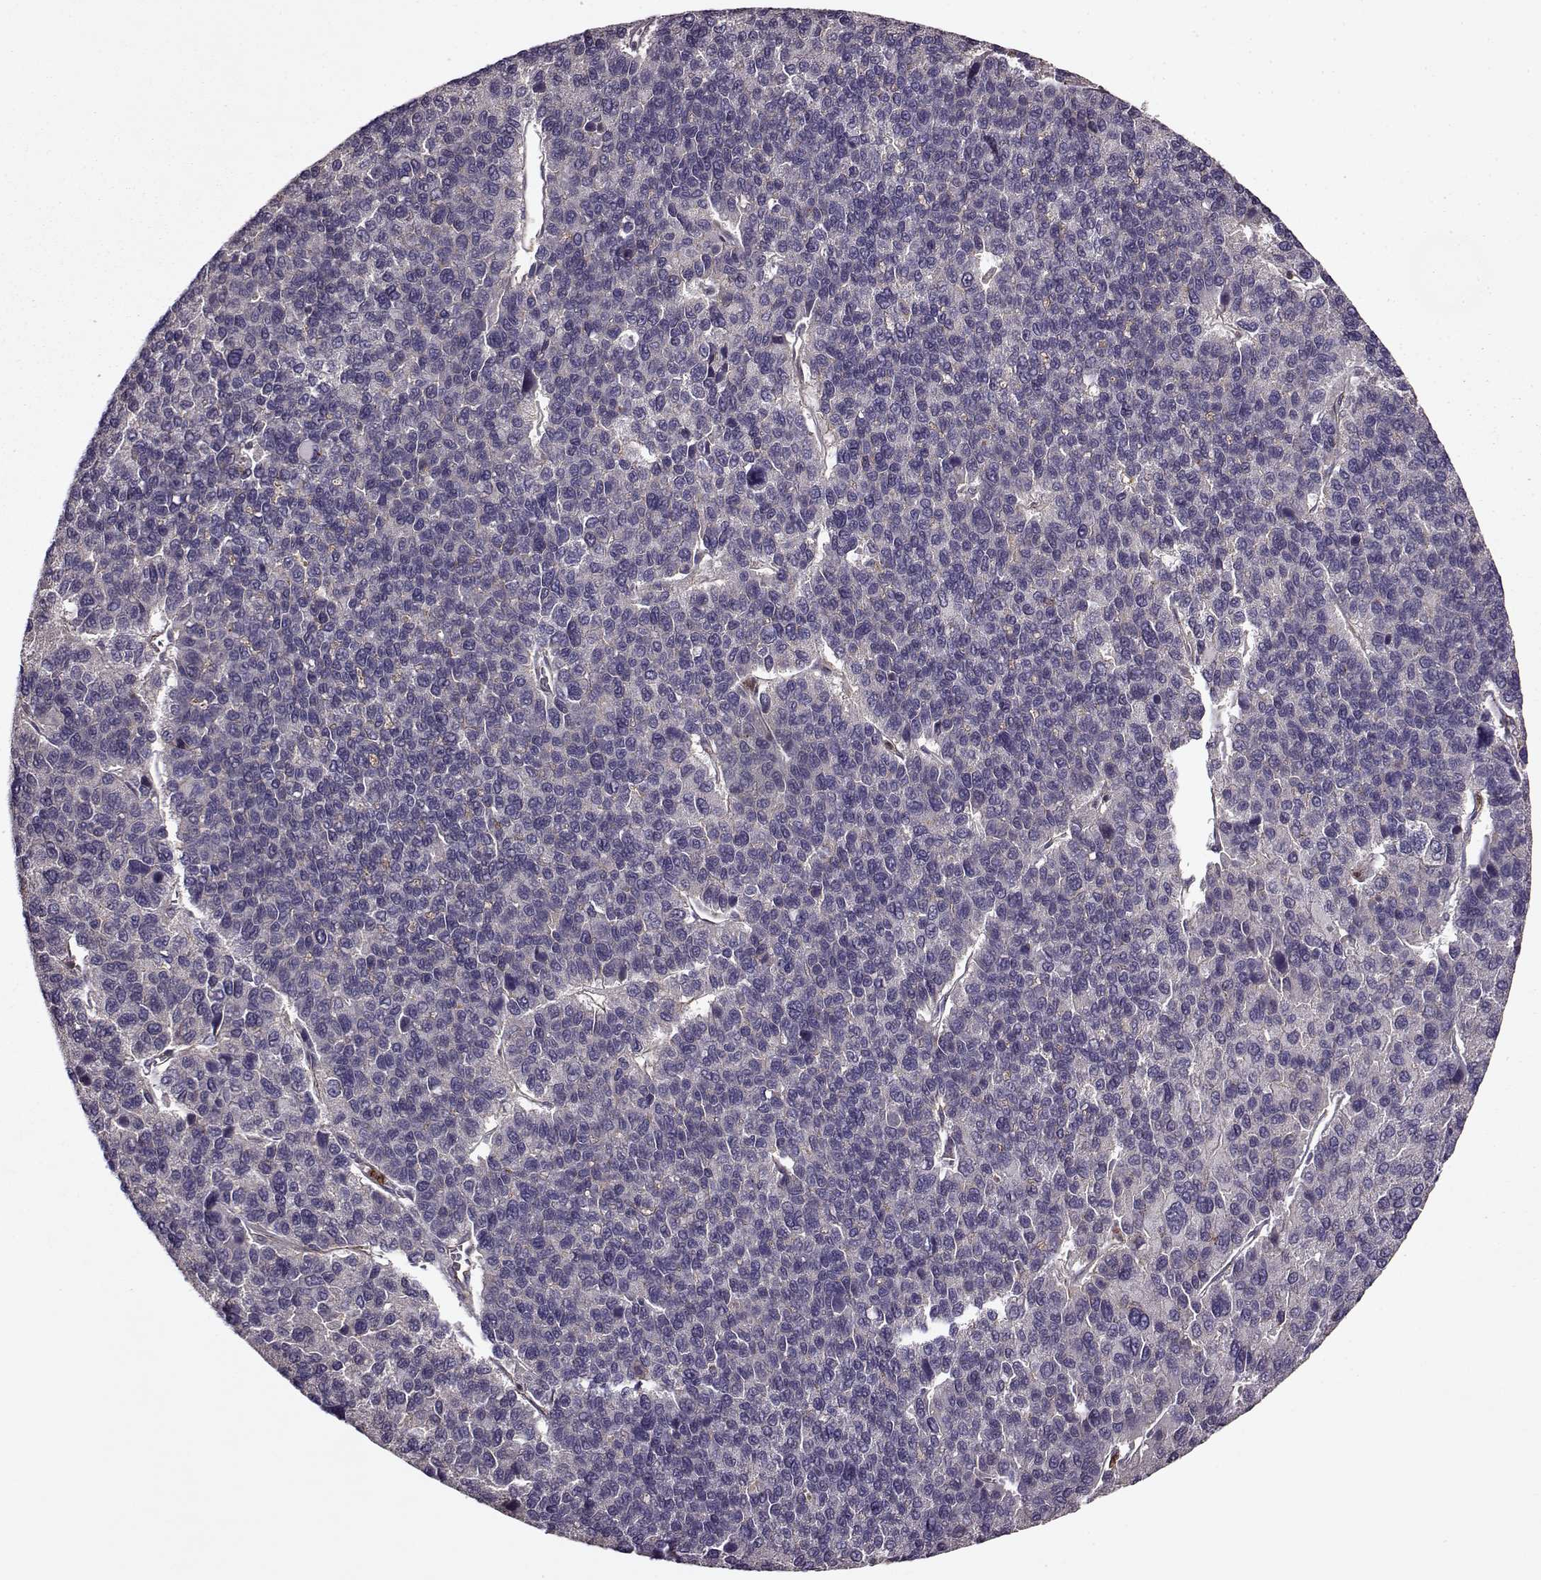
{"staining": {"intensity": "negative", "quantity": "none", "location": "none"}, "tissue": "liver cancer", "cell_type": "Tumor cells", "image_type": "cancer", "snomed": [{"axis": "morphology", "description": "Carcinoma, Hepatocellular, NOS"}, {"axis": "topography", "description": "Liver"}], "caption": "Immunohistochemistry image of hepatocellular carcinoma (liver) stained for a protein (brown), which shows no expression in tumor cells.", "gene": "IFRD2", "patient": {"sex": "female", "age": 41}}